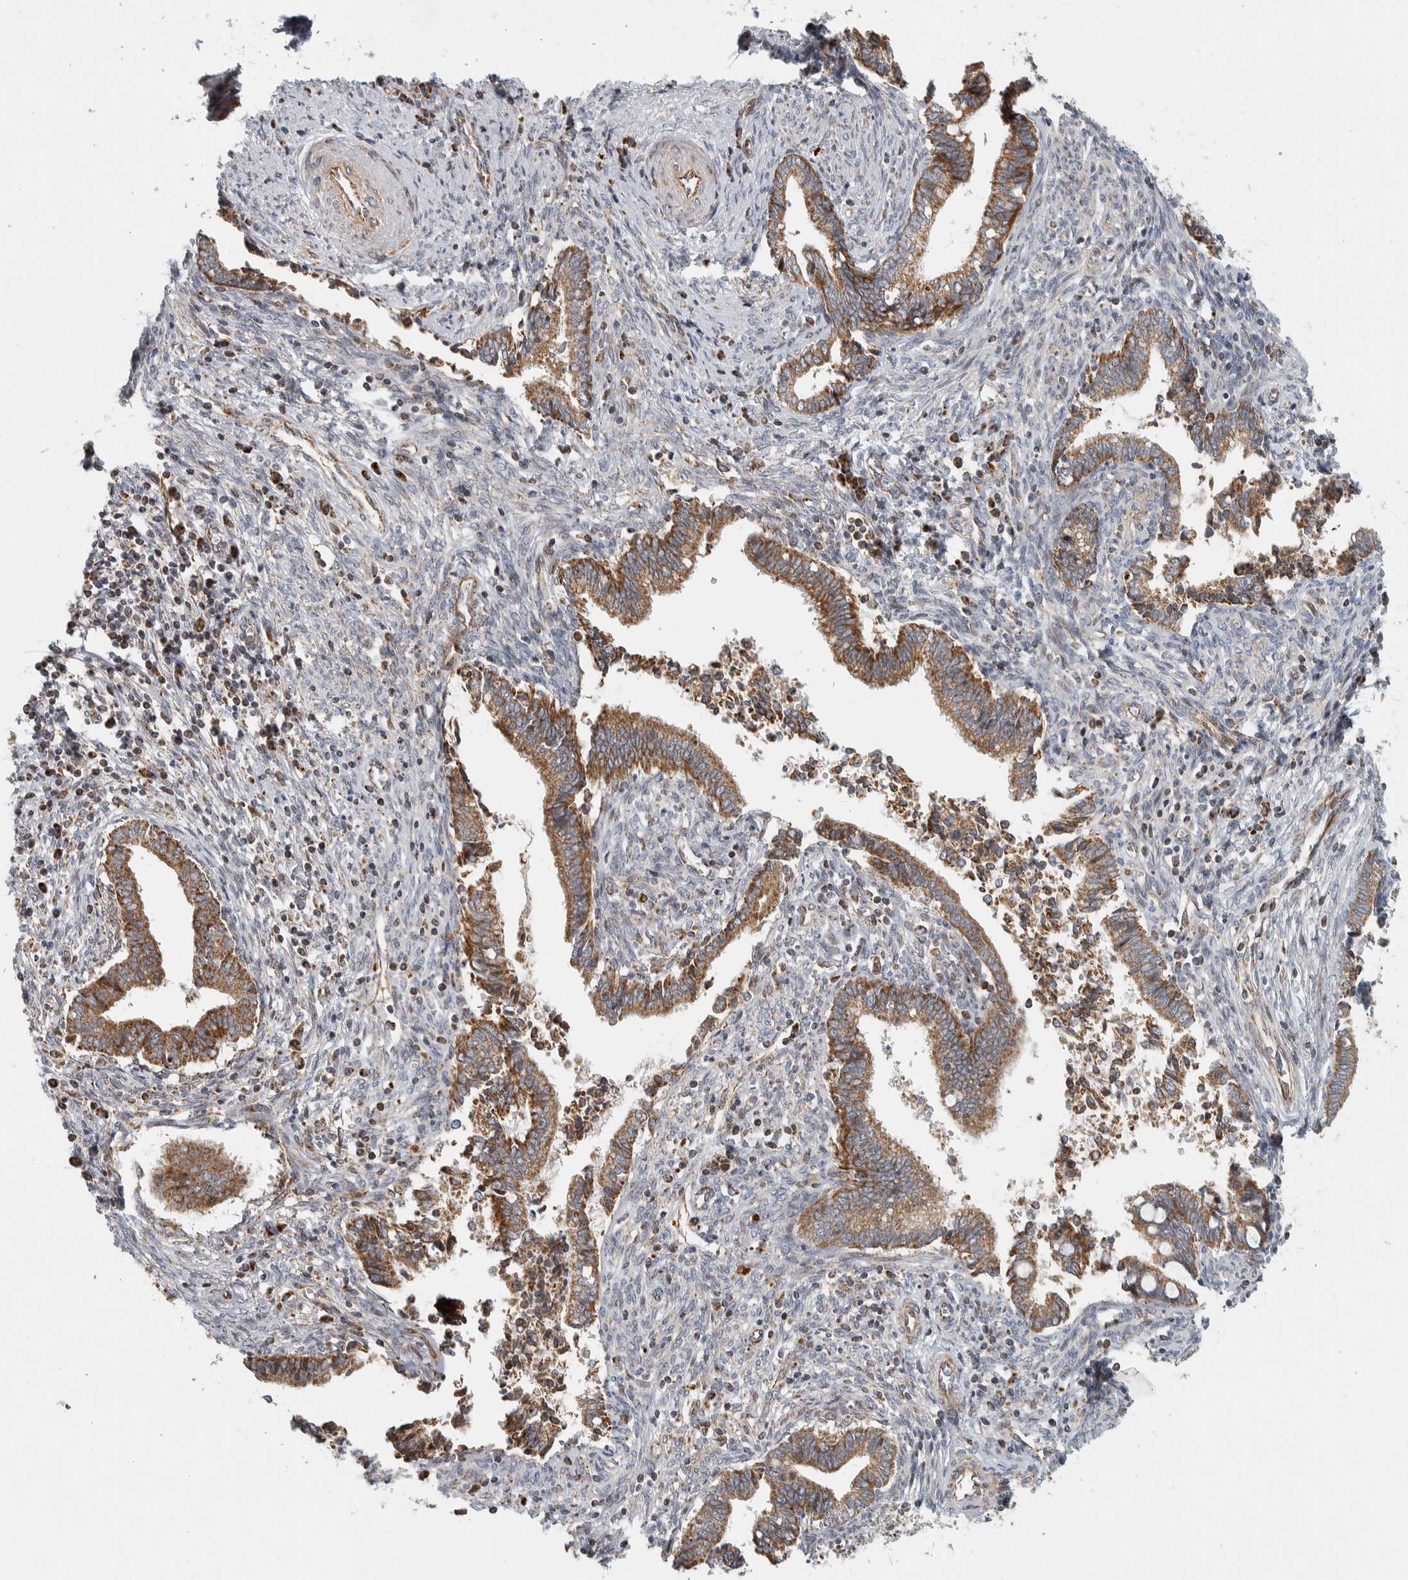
{"staining": {"intensity": "moderate", "quantity": ">75%", "location": "cytoplasmic/membranous"}, "tissue": "cervical cancer", "cell_type": "Tumor cells", "image_type": "cancer", "snomed": [{"axis": "morphology", "description": "Adenocarcinoma, NOS"}, {"axis": "topography", "description": "Cervix"}], "caption": "Immunohistochemistry (IHC) of human adenocarcinoma (cervical) shows medium levels of moderate cytoplasmic/membranous expression in approximately >75% of tumor cells.", "gene": "AFP", "patient": {"sex": "female", "age": 44}}